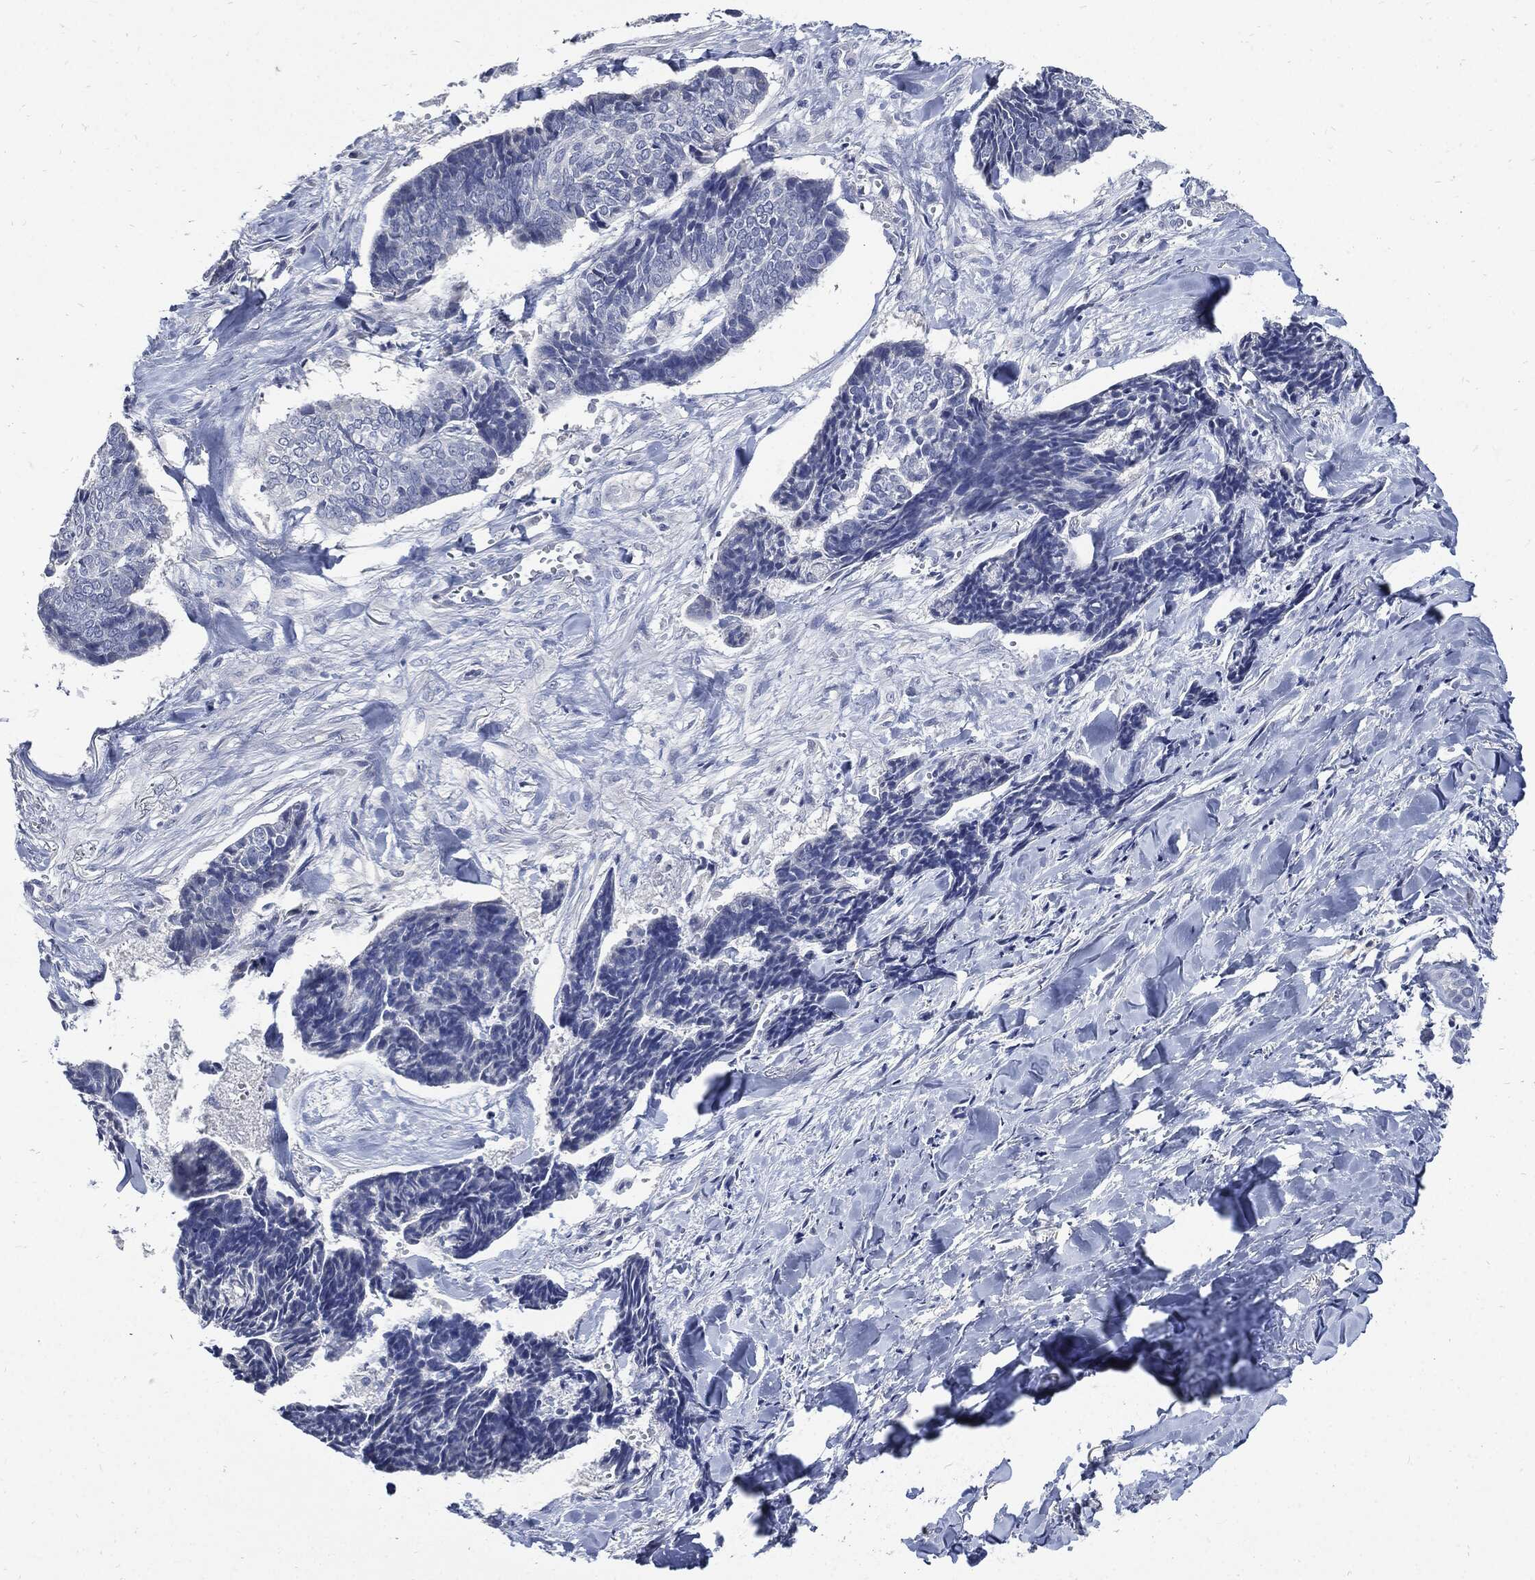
{"staining": {"intensity": "negative", "quantity": "none", "location": "none"}, "tissue": "skin cancer", "cell_type": "Tumor cells", "image_type": "cancer", "snomed": [{"axis": "morphology", "description": "Basal cell carcinoma"}, {"axis": "topography", "description": "Skin"}], "caption": "A histopathology image of skin basal cell carcinoma stained for a protein shows no brown staining in tumor cells.", "gene": "CPE", "patient": {"sex": "male", "age": 86}}